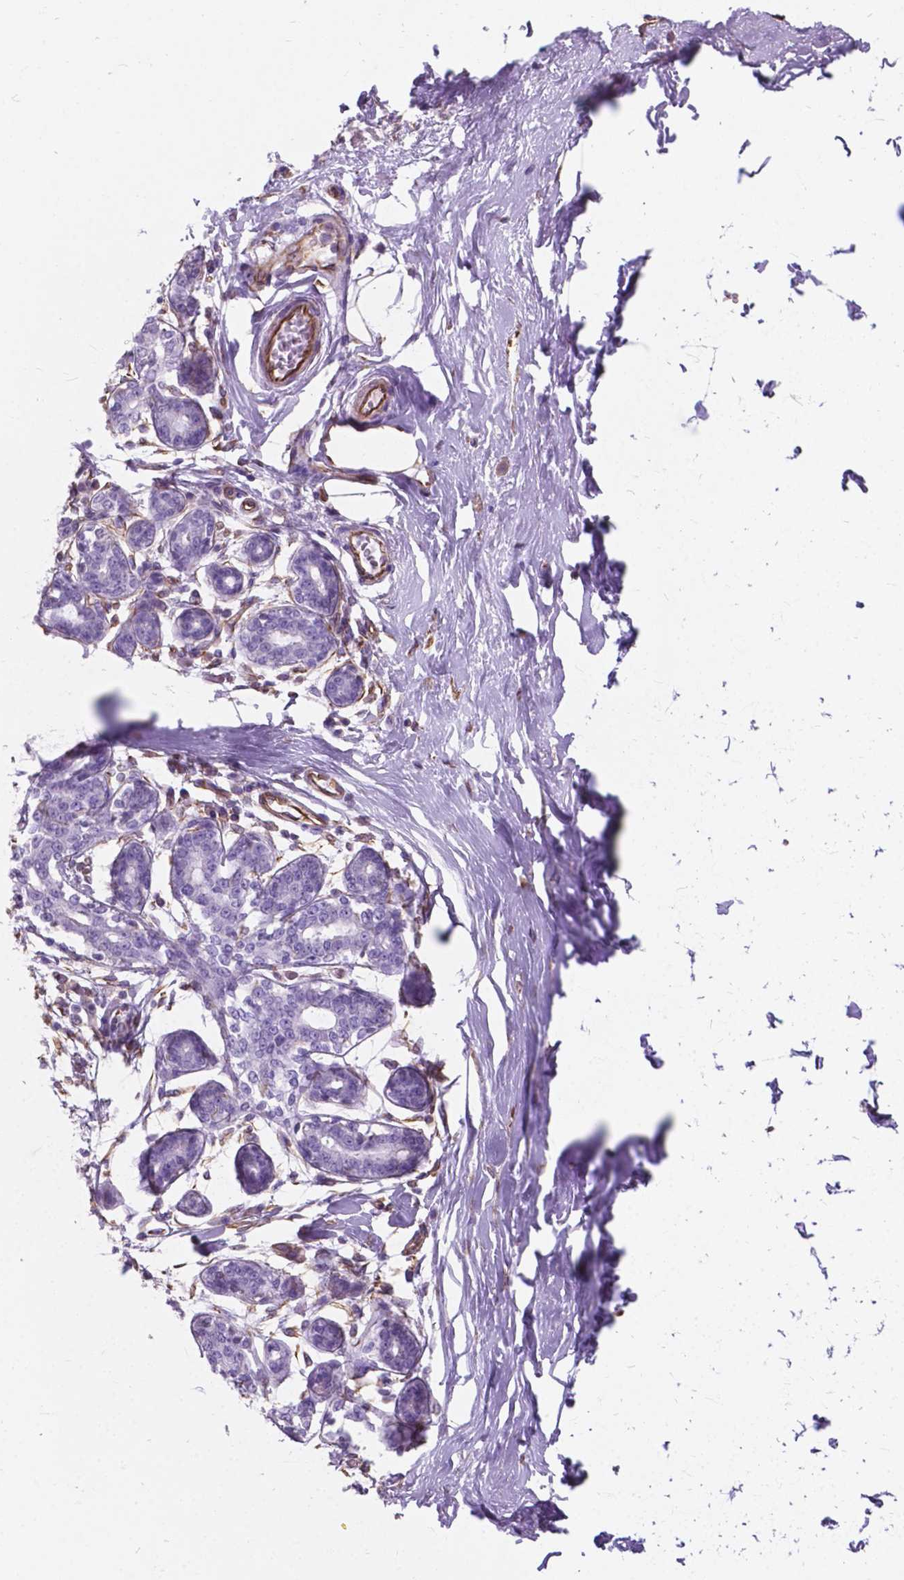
{"staining": {"intensity": "moderate", "quantity": "<25%", "location": "cytoplasmic/membranous"}, "tissue": "breast", "cell_type": "Adipocytes", "image_type": "normal", "snomed": [{"axis": "morphology", "description": "Normal tissue, NOS"}, {"axis": "topography", "description": "Skin"}, {"axis": "topography", "description": "Breast"}], "caption": "Protein staining of normal breast reveals moderate cytoplasmic/membranous expression in approximately <25% of adipocytes.", "gene": "AMOT", "patient": {"sex": "female", "age": 43}}